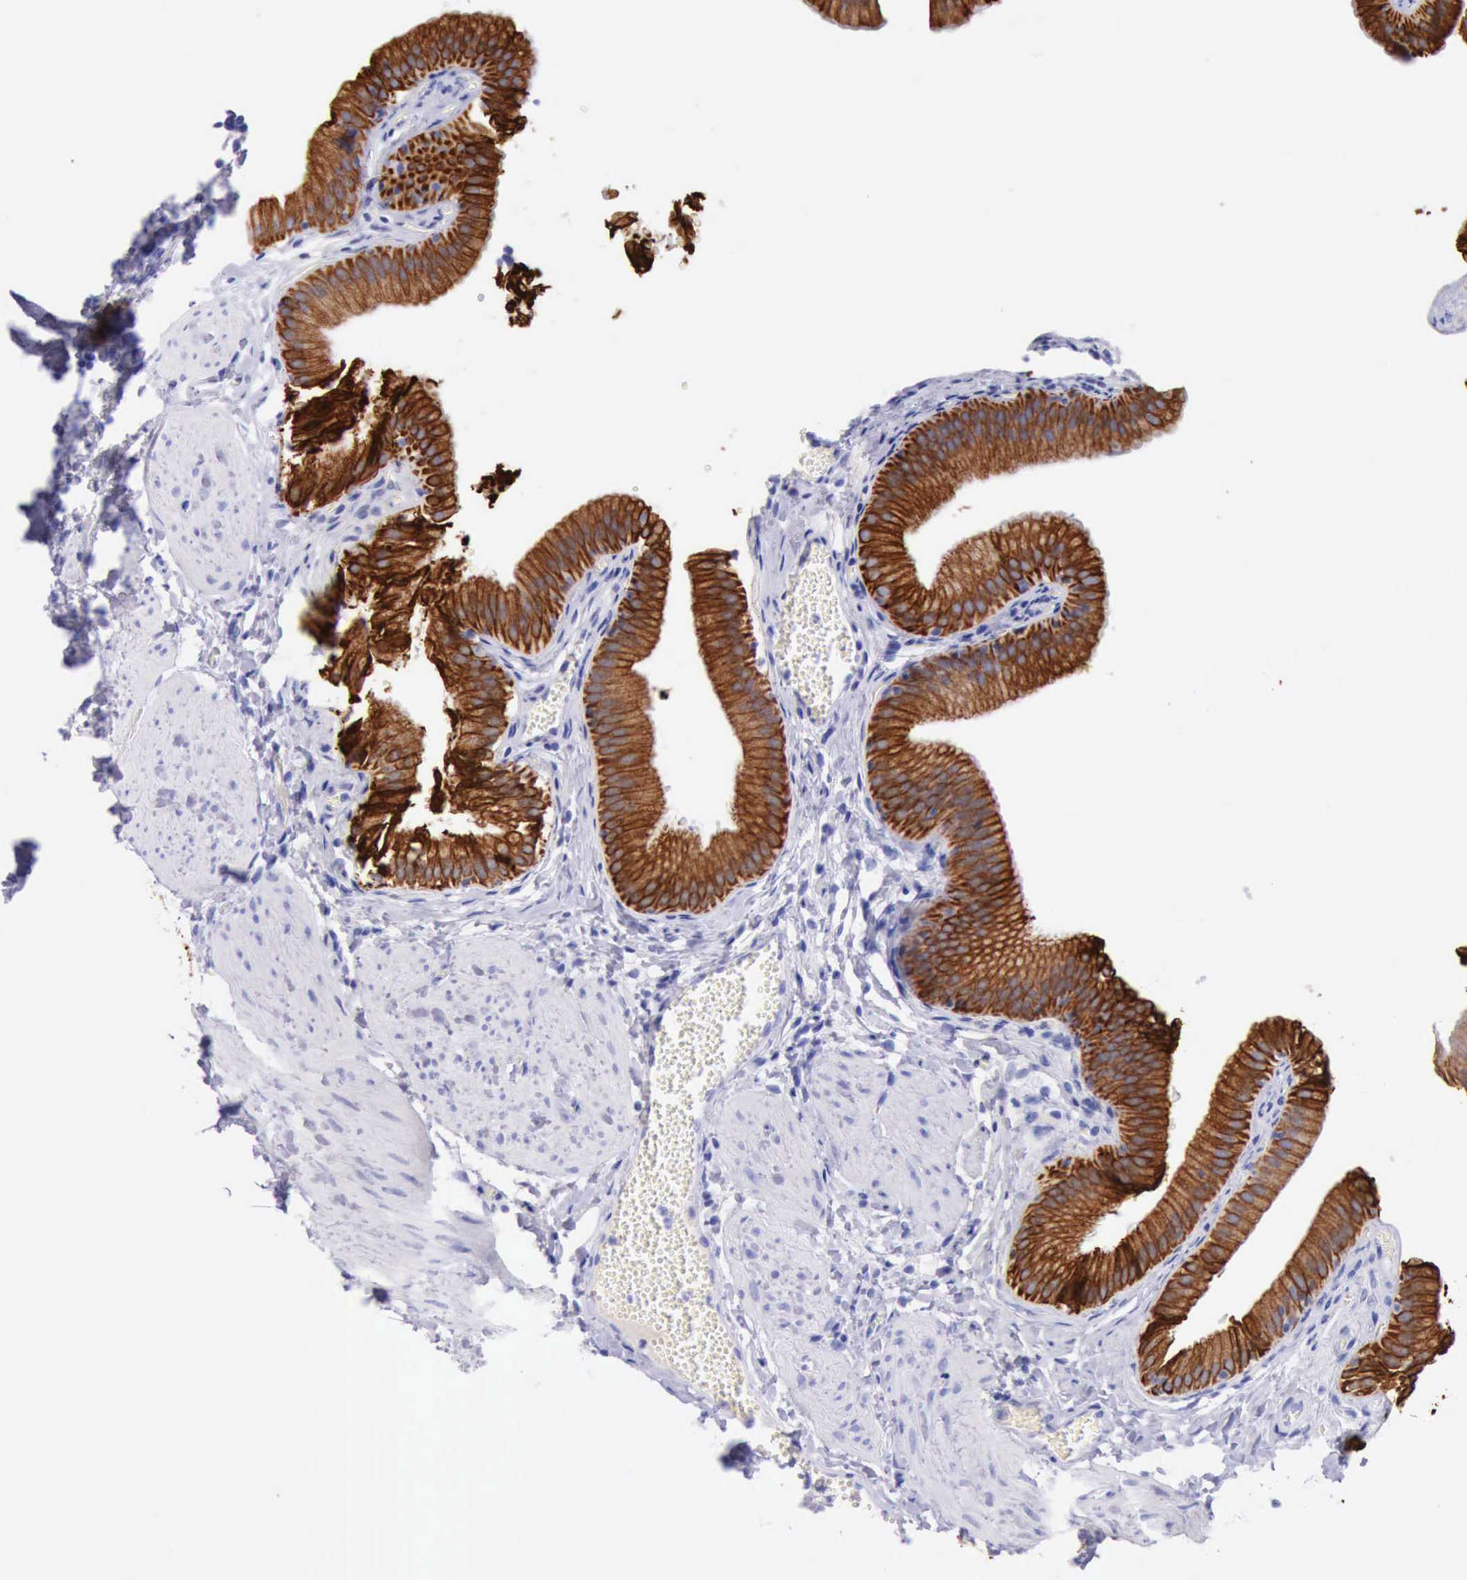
{"staining": {"intensity": "strong", "quantity": ">75%", "location": "cytoplasmic/membranous"}, "tissue": "gallbladder", "cell_type": "Glandular cells", "image_type": "normal", "snomed": [{"axis": "morphology", "description": "Normal tissue, NOS"}, {"axis": "topography", "description": "Gallbladder"}], "caption": "This micrograph demonstrates benign gallbladder stained with immunohistochemistry to label a protein in brown. The cytoplasmic/membranous of glandular cells show strong positivity for the protein. Nuclei are counter-stained blue.", "gene": "KRT8", "patient": {"sex": "female", "age": 24}}